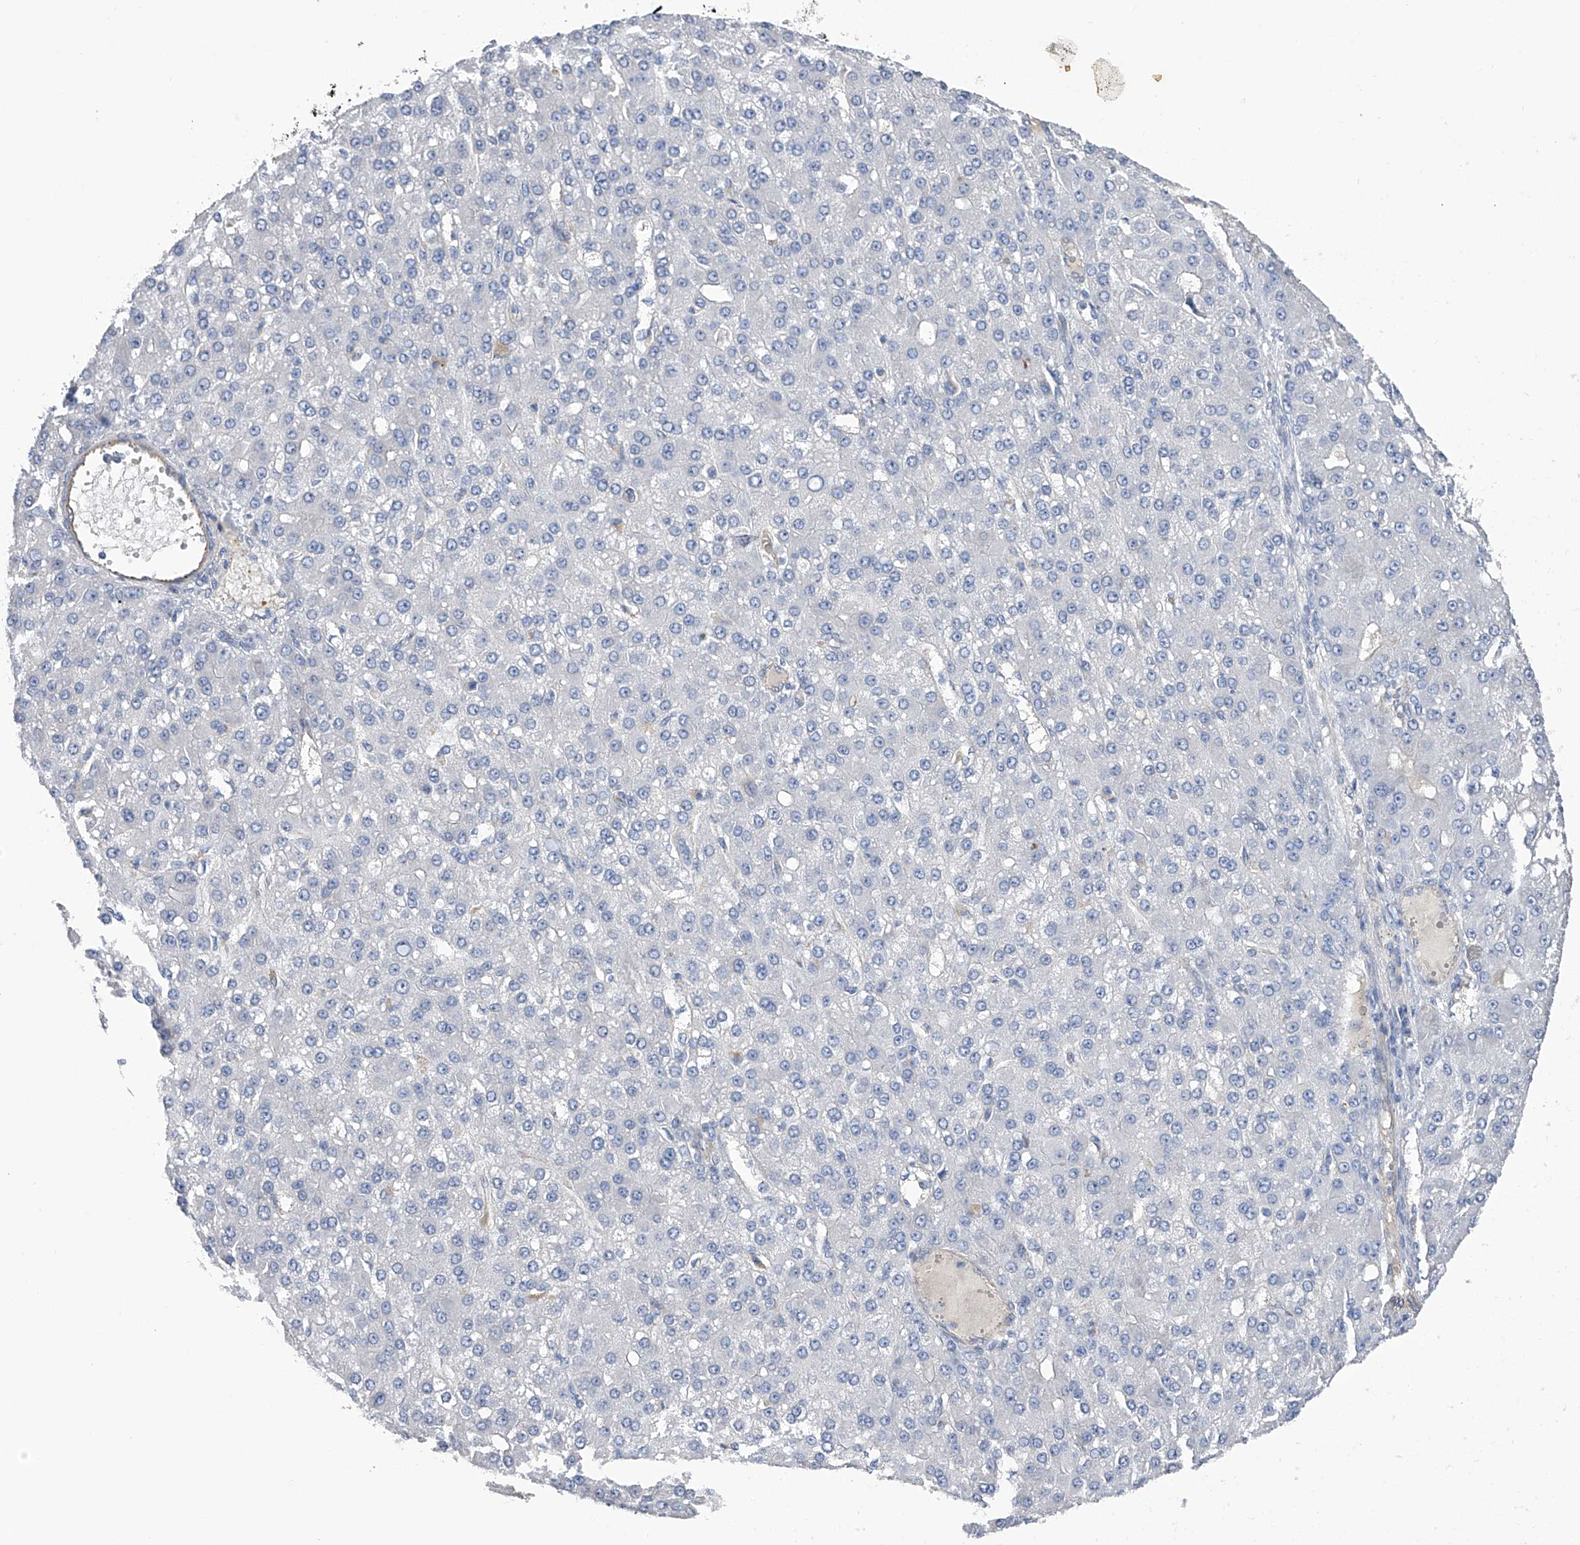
{"staining": {"intensity": "negative", "quantity": "none", "location": "none"}, "tissue": "liver cancer", "cell_type": "Tumor cells", "image_type": "cancer", "snomed": [{"axis": "morphology", "description": "Carcinoma, Hepatocellular, NOS"}, {"axis": "topography", "description": "Liver"}], "caption": "Protein analysis of hepatocellular carcinoma (liver) shows no significant positivity in tumor cells.", "gene": "RWDD2A", "patient": {"sex": "male", "age": 67}}